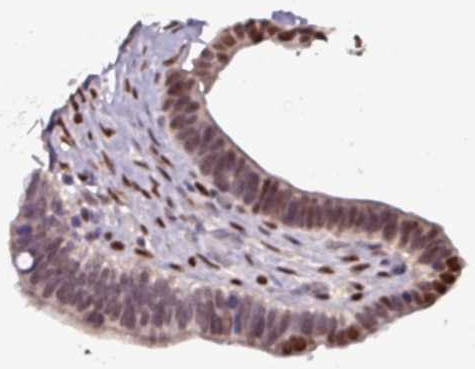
{"staining": {"intensity": "strong", "quantity": ">75%", "location": "nuclear"}, "tissue": "ovarian cancer", "cell_type": "Tumor cells", "image_type": "cancer", "snomed": [{"axis": "morphology", "description": "Cystadenocarcinoma, serous, NOS"}, {"axis": "topography", "description": "Ovary"}], "caption": "Immunohistochemistry (DAB (3,3'-diaminobenzidine)) staining of serous cystadenocarcinoma (ovarian) displays strong nuclear protein staining in approximately >75% of tumor cells.", "gene": "IRF2BPL", "patient": {"sex": "female", "age": 56}}